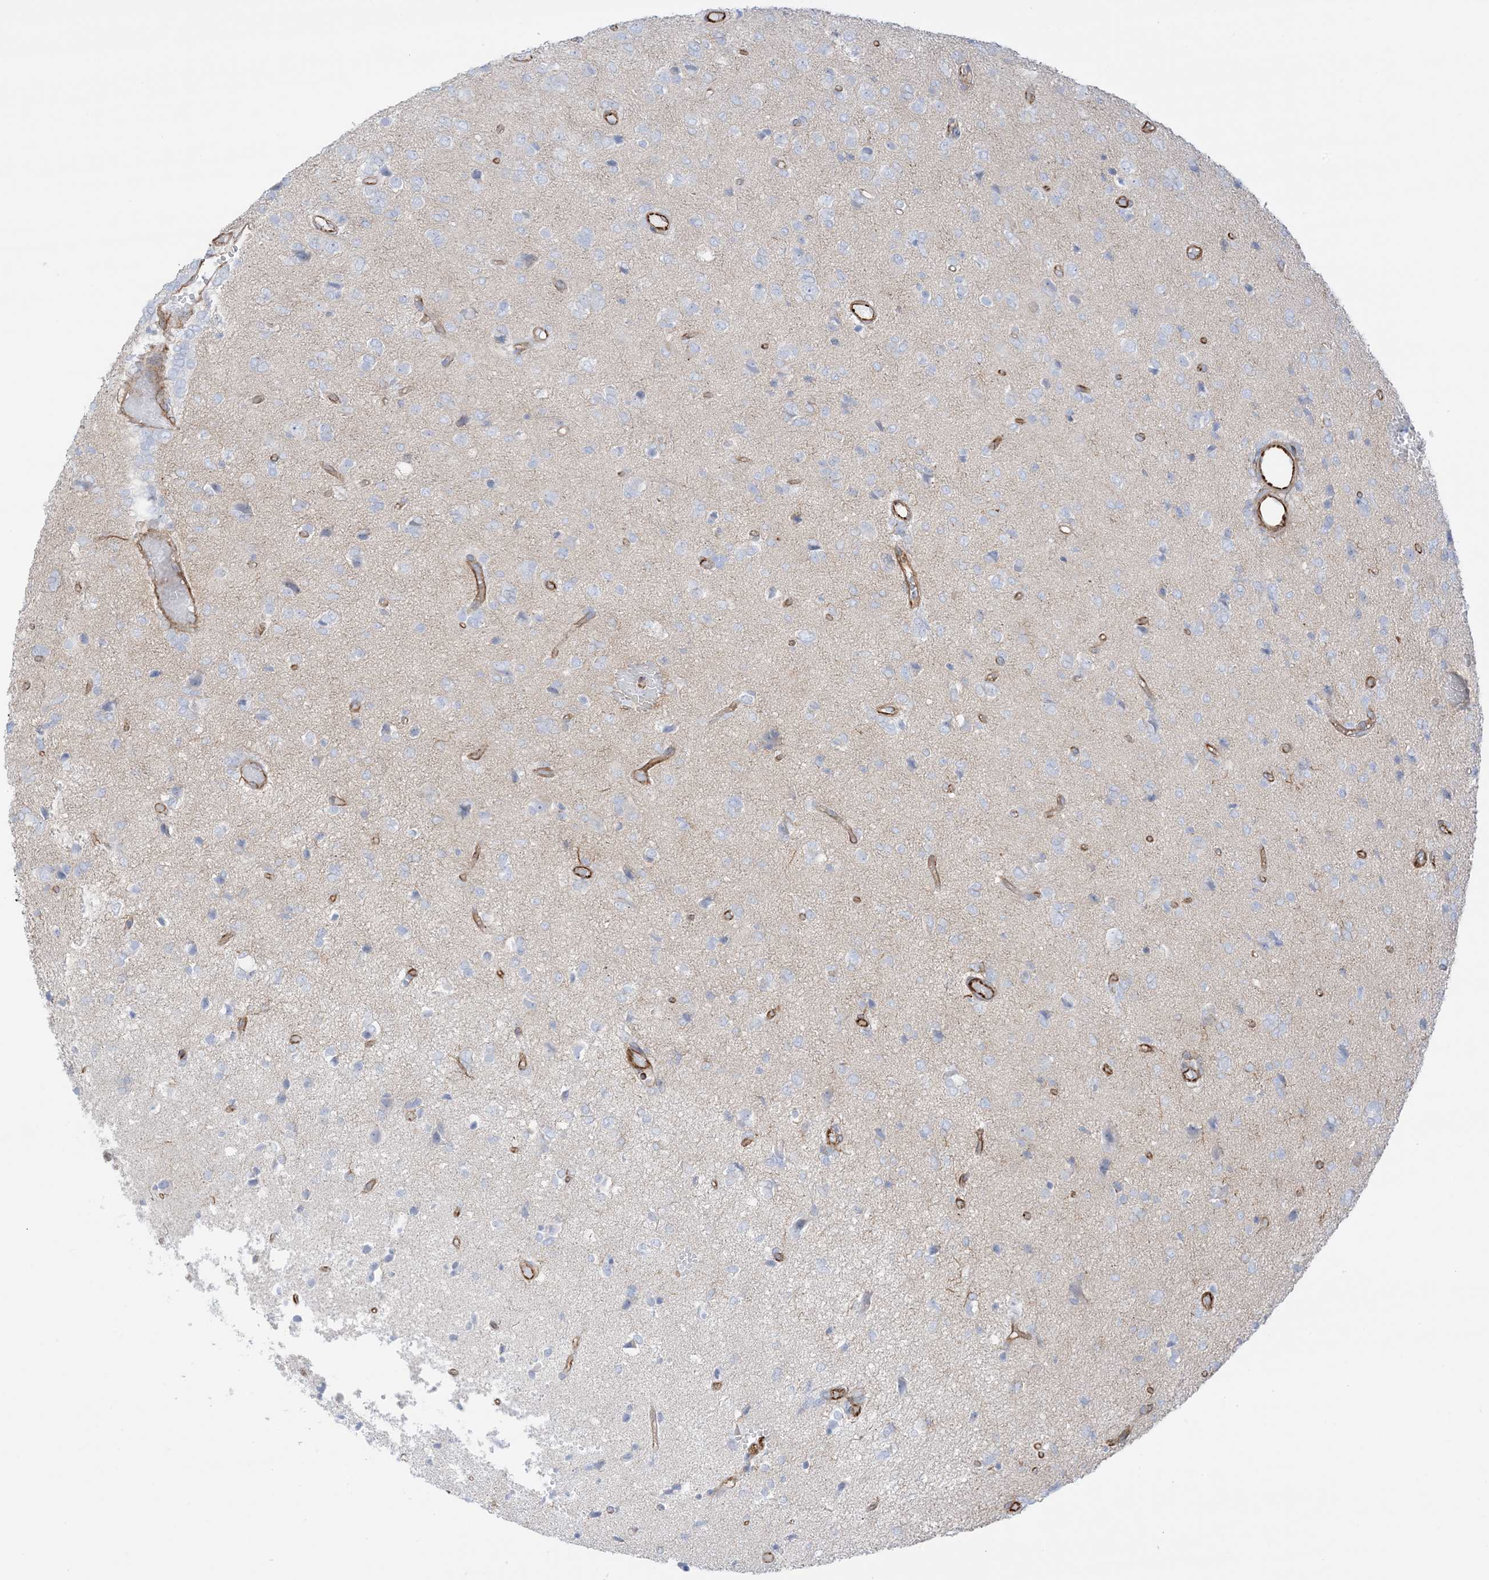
{"staining": {"intensity": "negative", "quantity": "none", "location": "none"}, "tissue": "glioma", "cell_type": "Tumor cells", "image_type": "cancer", "snomed": [{"axis": "morphology", "description": "Glioma, malignant, High grade"}, {"axis": "topography", "description": "Brain"}], "caption": "A high-resolution photomicrograph shows IHC staining of malignant glioma (high-grade), which demonstrates no significant expression in tumor cells.", "gene": "PID1", "patient": {"sex": "female", "age": 59}}